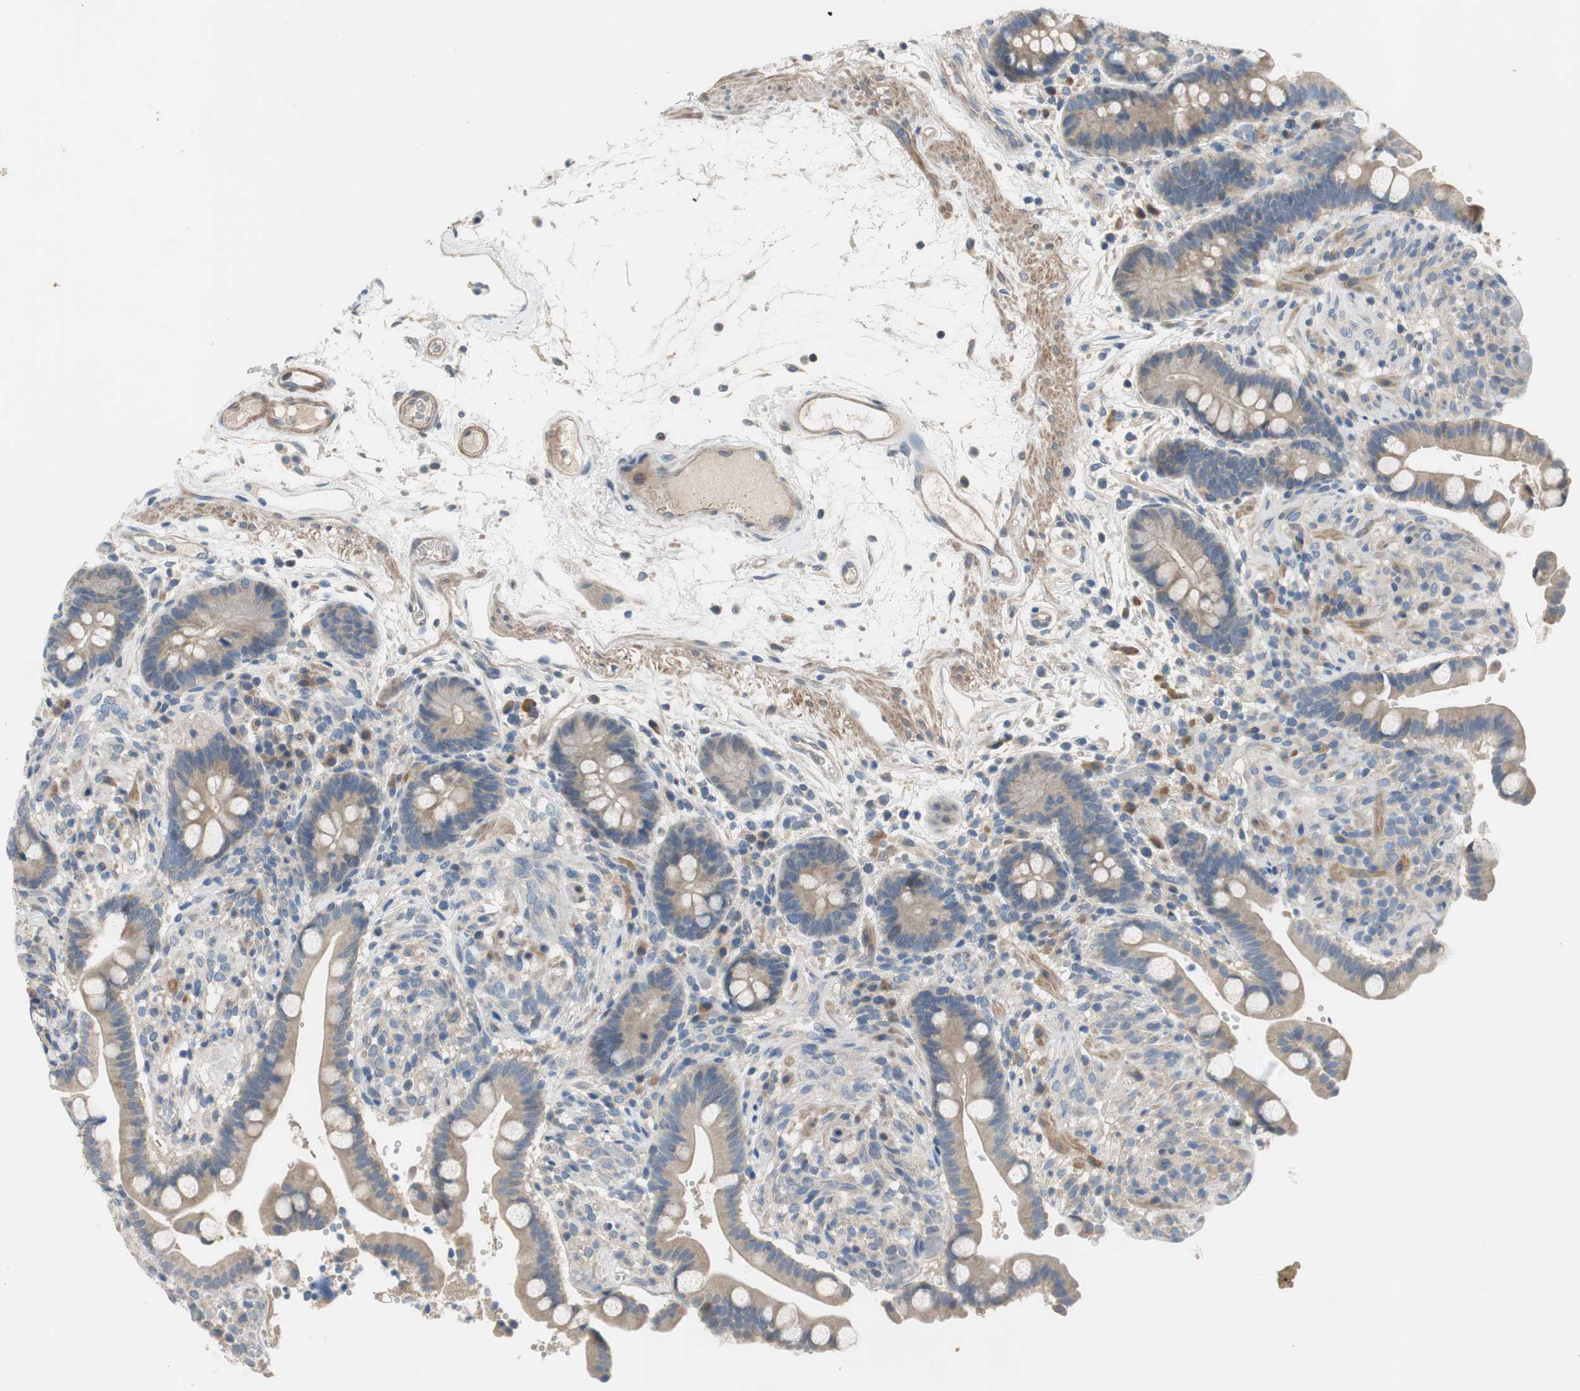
{"staining": {"intensity": "weak", "quantity": "25%-75%", "location": "cytoplasmic/membranous"}, "tissue": "colon", "cell_type": "Endothelial cells", "image_type": "normal", "snomed": [{"axis": "morphology", "description": "Normal tissue, NOS"}, {"axis": "topography", "description": "Colon"}], "caption": "Immunohistochemical staining of unremarkable colon shows 25%-75% levels of weak cytoplasmic/membranous protein positivity in approximately 25%-75% of endothelial cells.", "gene": "TACR3", "patient": {"sex": "male", "age": 73}}